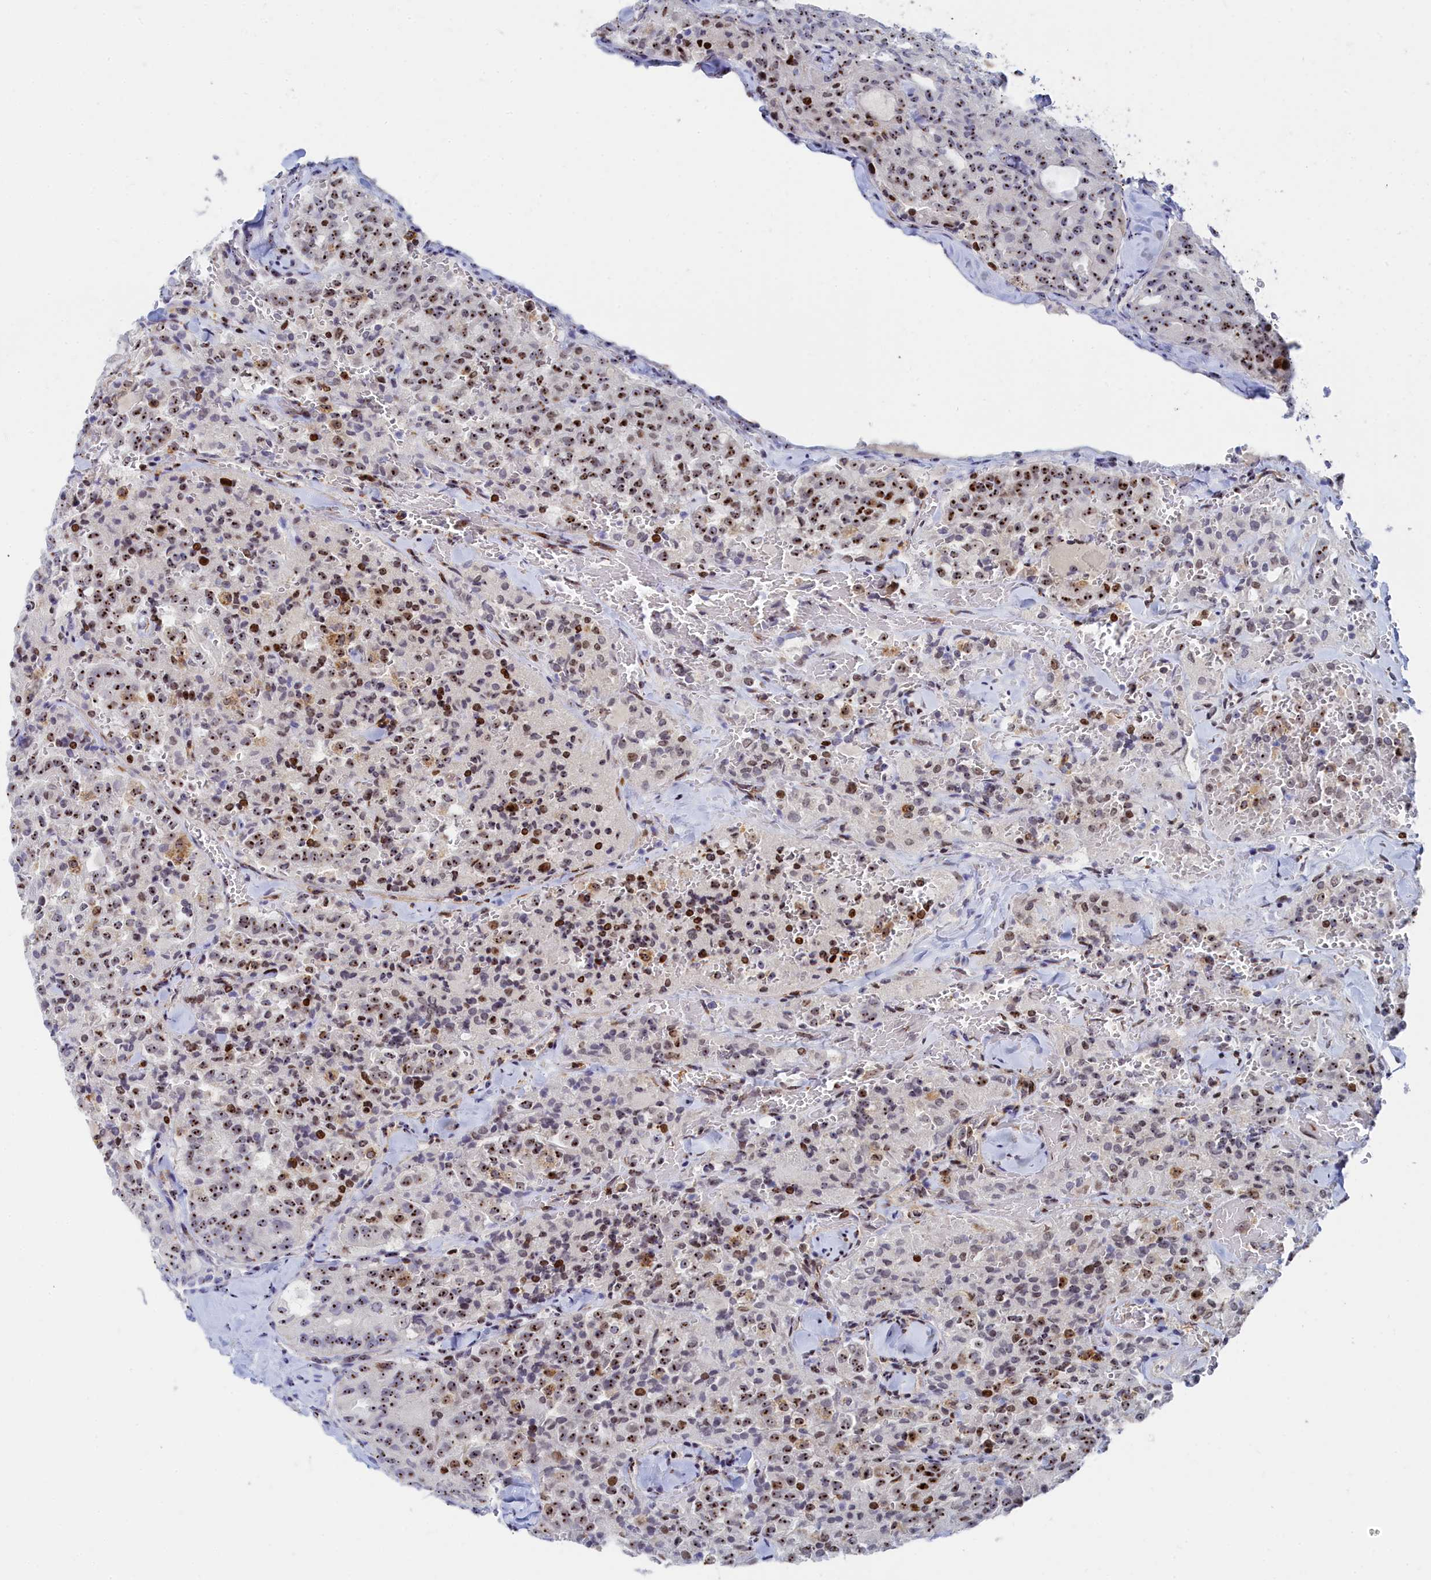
{"staining": {"intensity": "strong", "quantity": ">75%", "location": "nuclear"}, "tissue": "thyroid cancer", "cell_type": "Tumor cells", "image_type": "cancer", "snomed": [{"axis": "morphology", "description": "Follicular adenoma carcinoma, NOS"}, {"axis": "topography", "description": "Thyroid gland"}], "caption": "Thyroid cancer (follicular adenoma carcinoma) stained with a protein marker reveals strong staining in tumor cells.", "gene": "RSL1D1", "patient": {"sex": "male", "age": 75}}